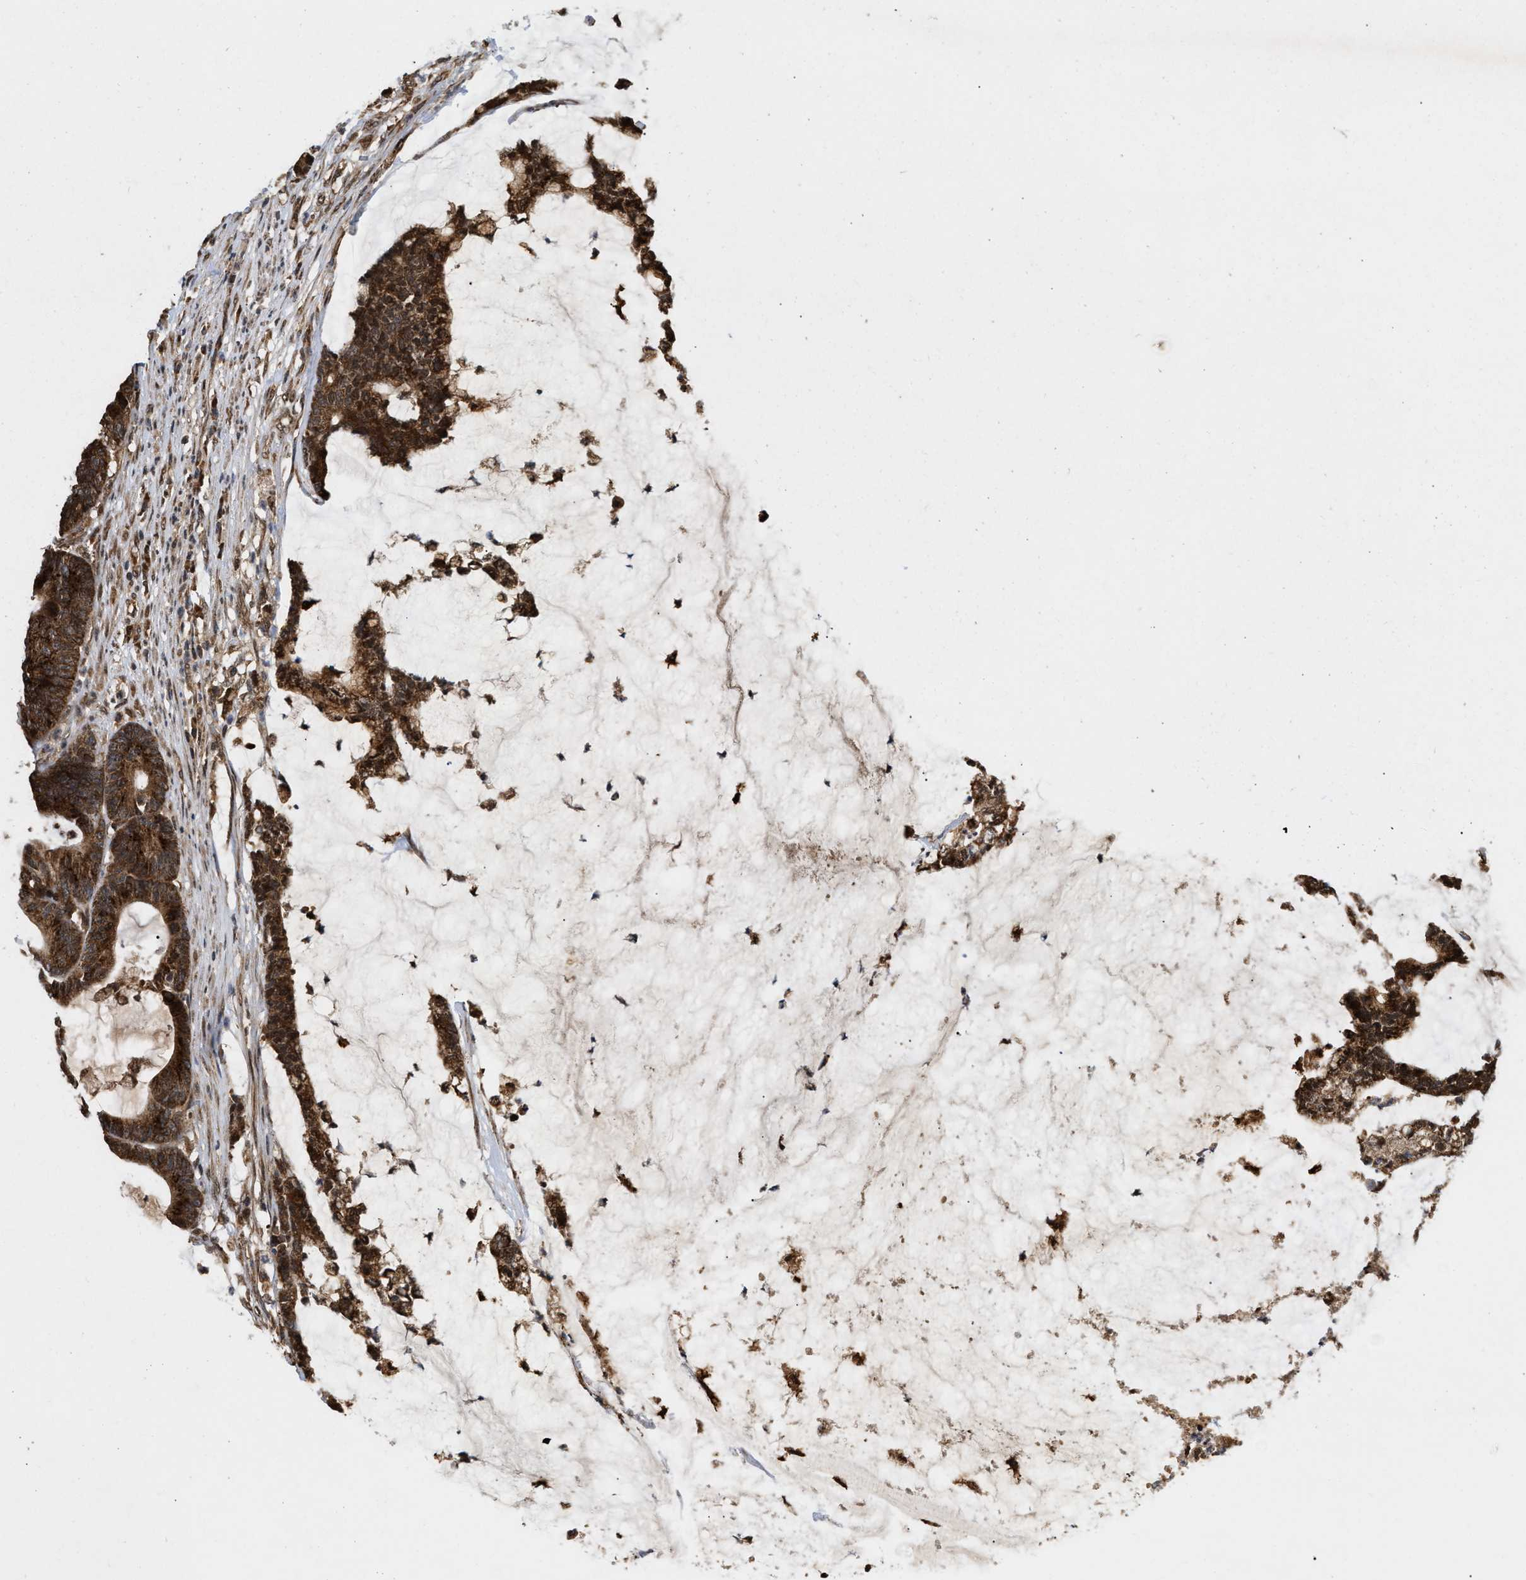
{"staining": {"intensity": "moderate", "quantity": ">75%", "location": "cytoplasmic/membranous"}, "tissue": "colorectal cancer", "cell_type": "Tumor cells", "image_type": "cancer", "snomed": [{"axis": "morphology", "description": "Adenocarcinoma, NOS"}, {"axis": "topography", "description": "Colon"}], "caption": "Adenocarcinoma (colorectal) was stained to show a protein in brown. There is medium levels of moderate cytoplasmic/membranous staining in approximately >75% of tumor cells.", "gene": "CFLAR", "patient": {"sex": "female", "age": 84}}